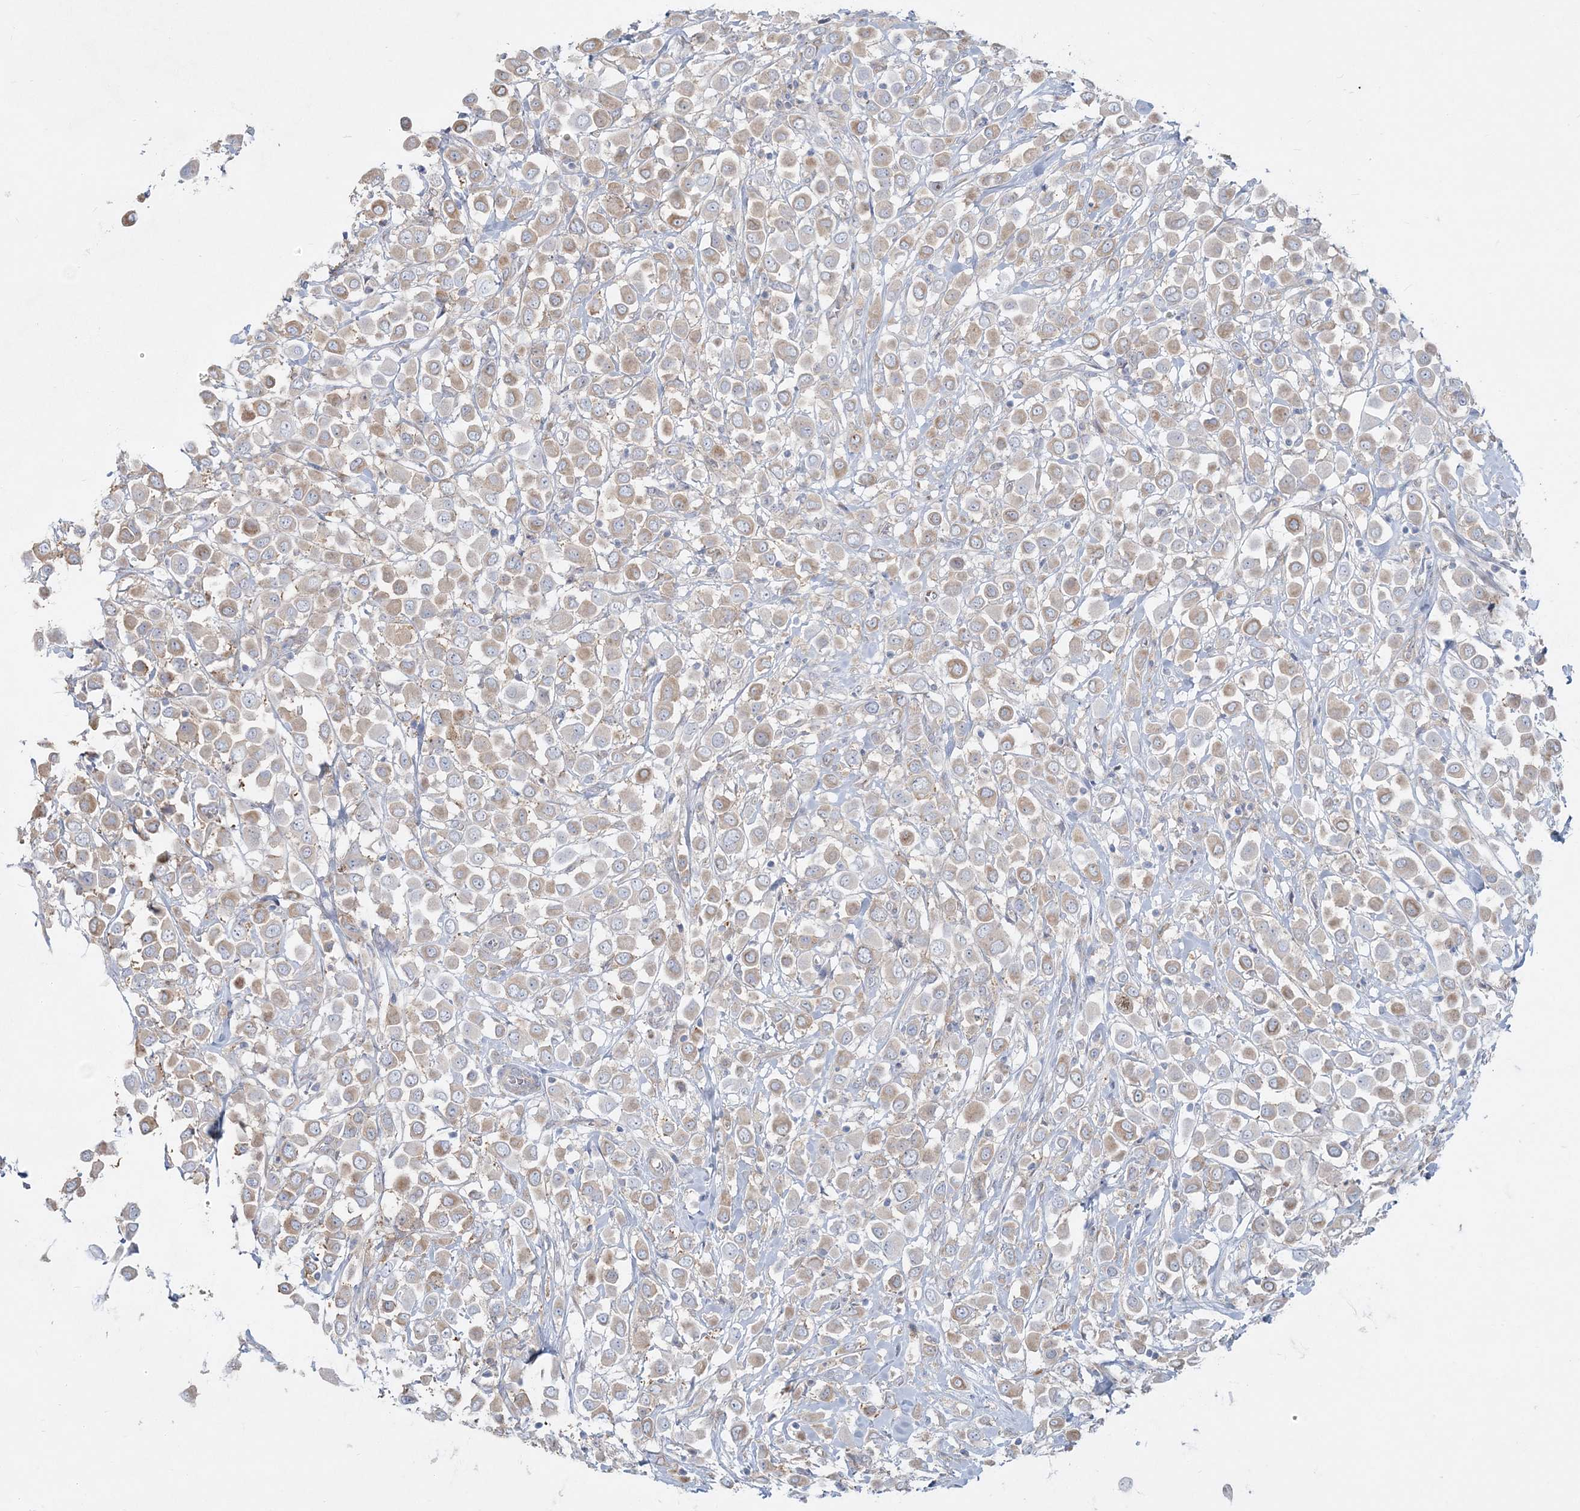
{"staining": {"intensity": "weak", "quantity": "25%-75%", "location": "cytoplasmic/membranous"}, "tissue": "breast cancer", "cell_type": "Tumor cells", "image_type": "cancer", "snomed": [{"axis": "morphology", "description": "Duct carcinoma"}, {"axis": "topography", "description": "Breast"}], "caption": "This is a micrograph of IHC staining of breast cancer (infiltrating ductal carcinoma), which shows weak positivity in the cytoplasmic/membranous of tumor cells.", "gene": "CCNJ", "patient": {"sex": "female", "age": 61}}